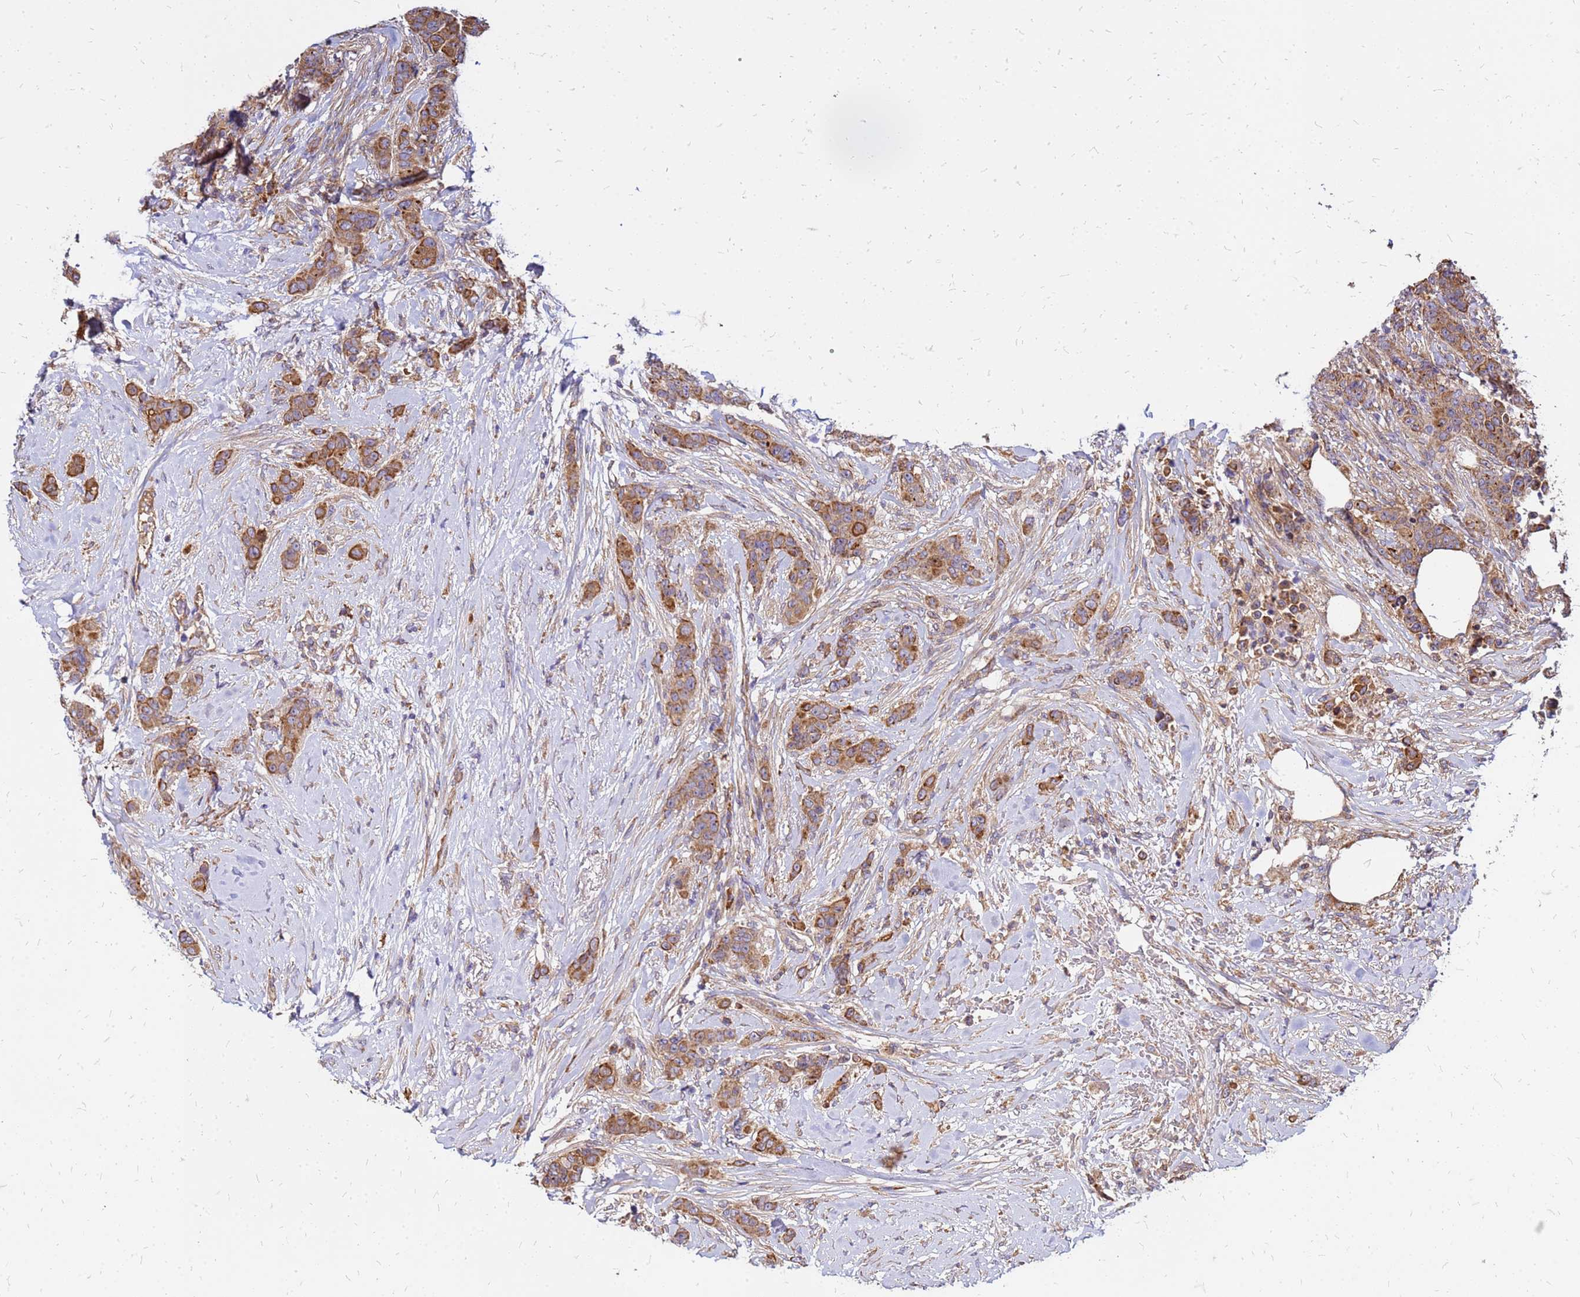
{"staining": {"intensity": "strong", "quantity": ">75%", "location": "cytoplasmic/membranous"}, "tissue": "breast cancer", "cell_type": "Tumor cells", "image_type": "cancer", "snomed": [{"axis": "morphology", "description": "Duct carcinoma"}, {"axis": "topography", "description": "Breast"}], "caption": "An immunohistochemistry micrograph of neoplastic tissue is shown. Protein staining in brown labels strong cytoplasmic/membranous positivity in breast invasive ductal carcinoma within tumor cells.", "gene": "VMO1", "patient": {"sex": "female", "age": 40}}